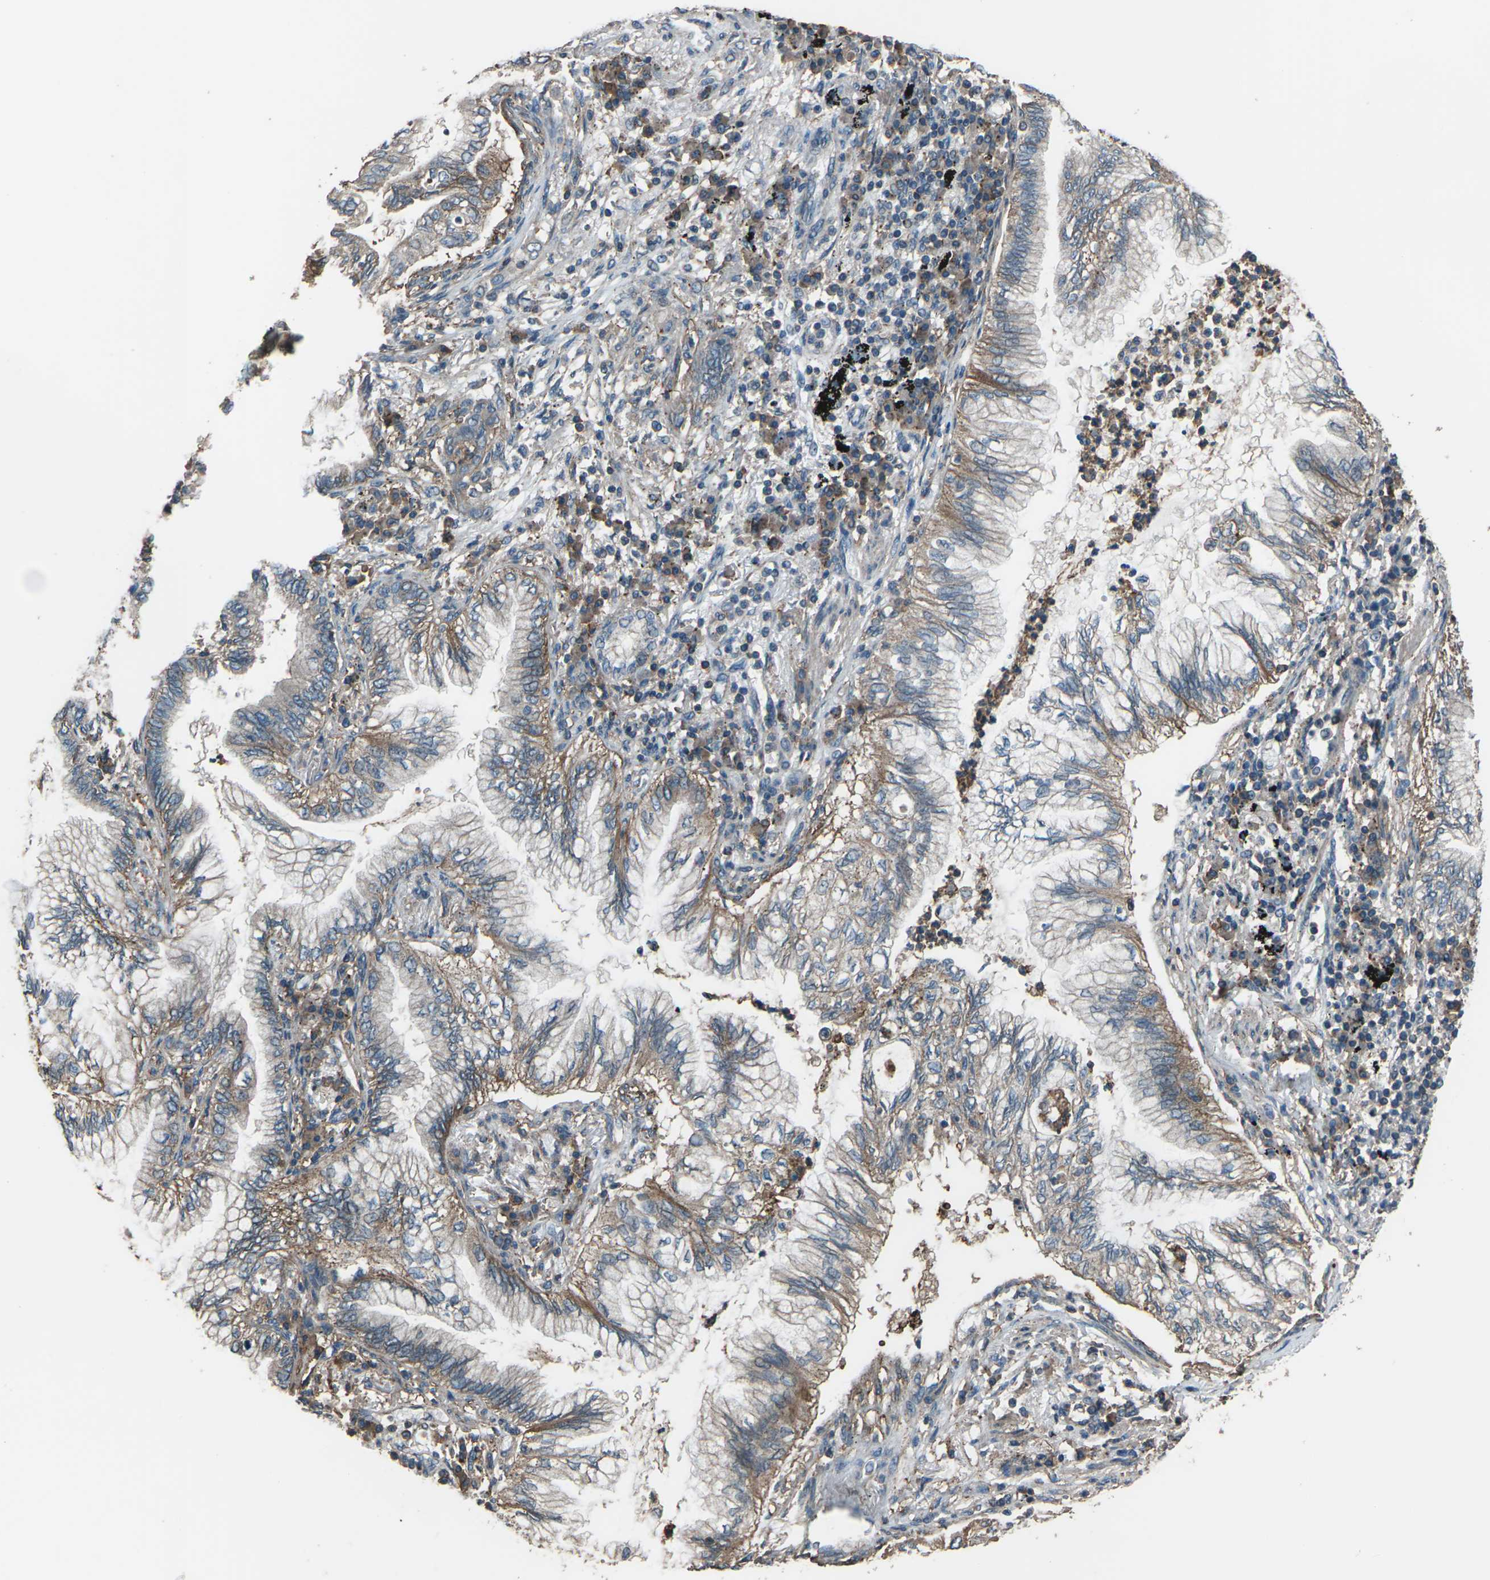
{"staining": {"intensity": "weak", "quantity": ">75%", "location": "cytoplasmic/membranous"}, "tissue": "lung cancer", "cell_type": "Tumor cells", "image_type": "cancer", "snomed": [{"axis": "morphology", "description": "Normal tissue, NOS"}, {"axis": "morphology", "description": "Adenocarcinoma, NOS"}, {"axis": "topography", "description": "Bronchus"}, {"axis": "topography", "description": "Lung"}], "caption": "Immunohistochemistry (IHC) histopathology image of lung cancer stained for a protein (brown), which demonstrates low levels of weak cytoplasmic/membranous expression in approximately >75% of tumor cells.", "gene": "CMTM4", "patient": {"sex": "female", "age": 70}}